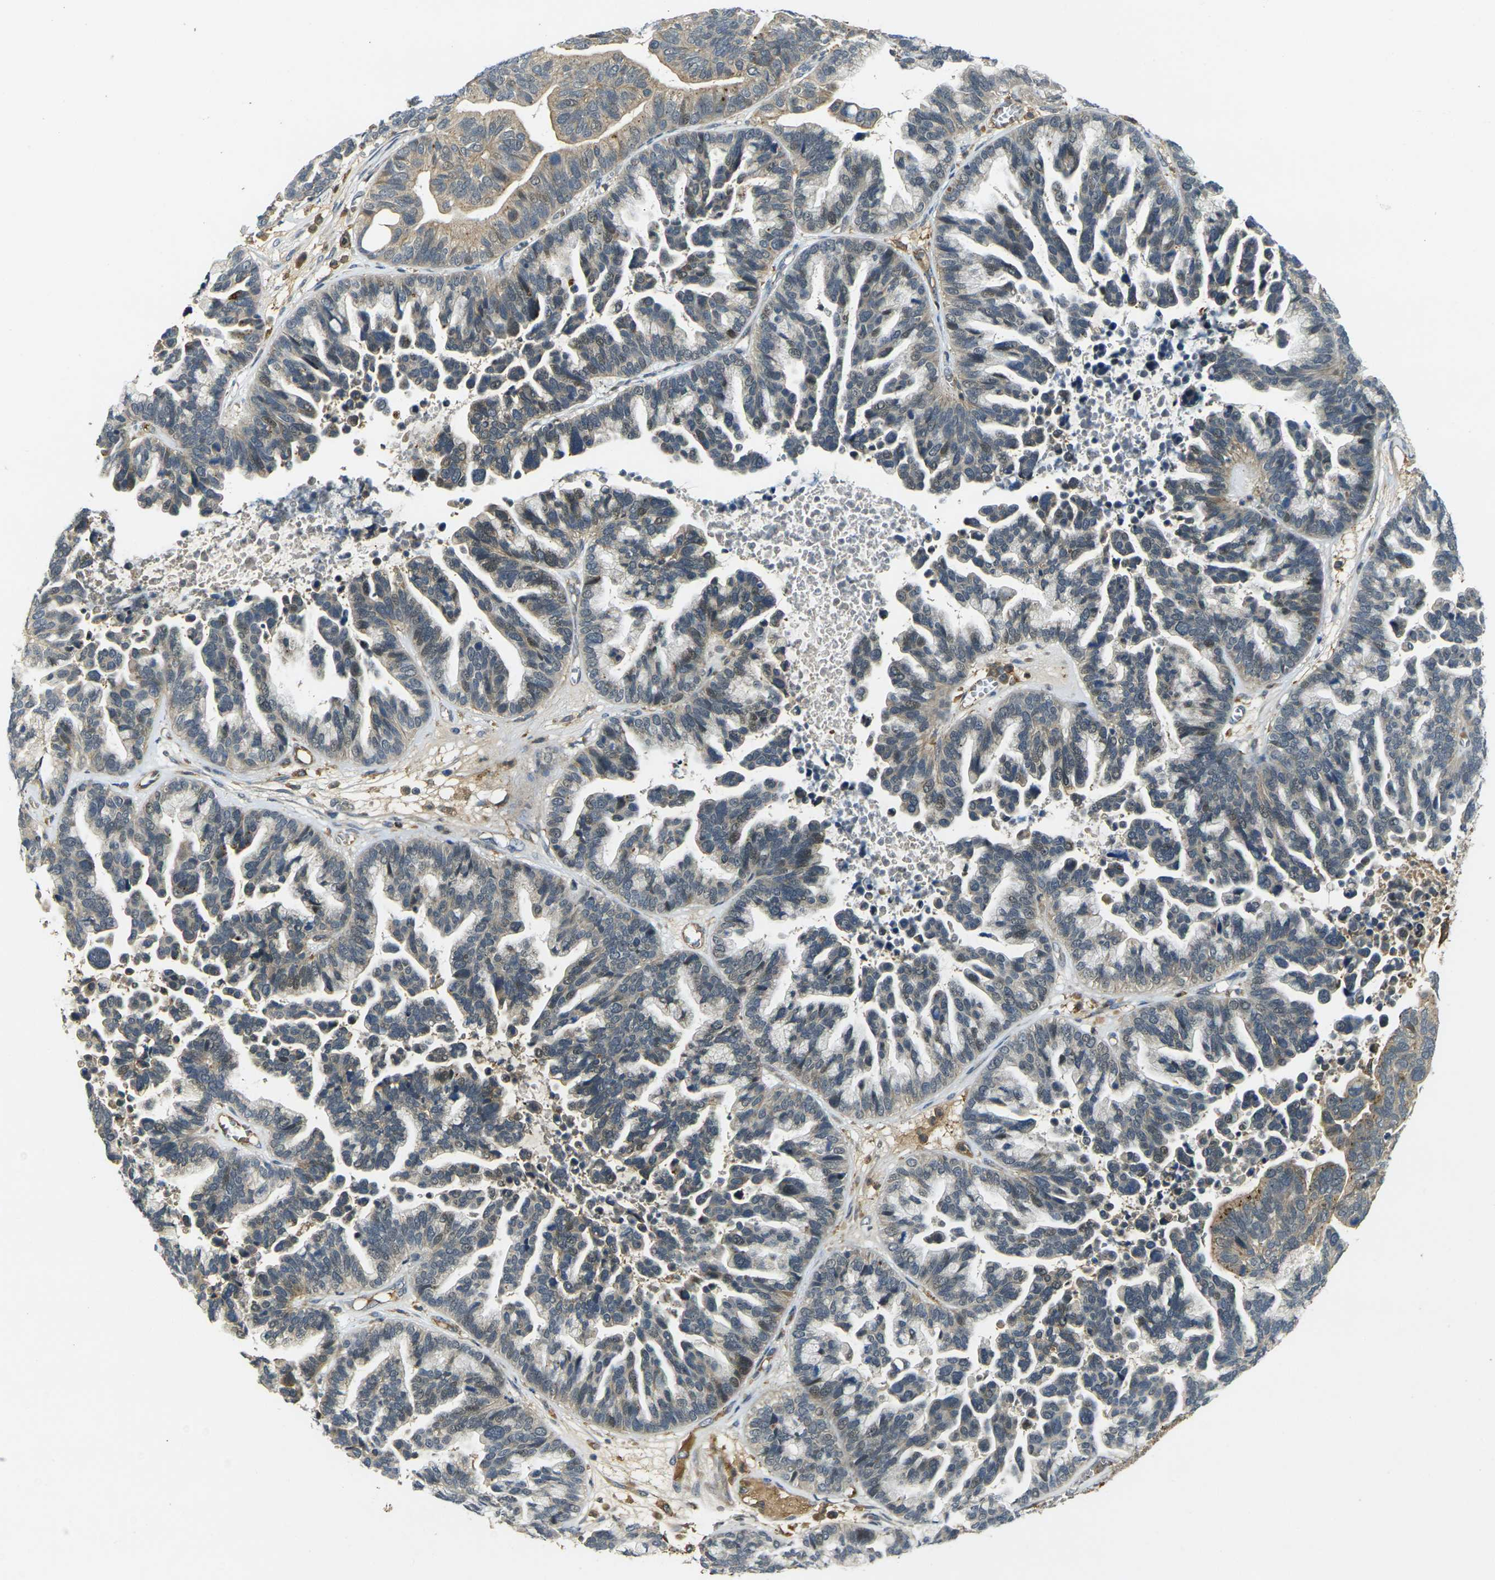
{"staining": {"intensity": "weak", "quantity": "25%-75%", "location": "cytoplasmic/membranous"}, "tissue": "ovarian cancer", "cell_type": "Tumor cells", "image_type": "cancer", "snomed": [{"axis": "morphology", "description": "Cystadenocarcinoma, serous, NOS"}, {"axis": "topography", "description": "Ovary"}], "caption": "Tumor cells show low levels of weak cytoplasmic/membranous positivity in about 25%-75% of cells in human ovarian cancer (serous cystadenocarcinoma).", "gene": "PIGL", "patient": {"sex": "female", "age": 56}}